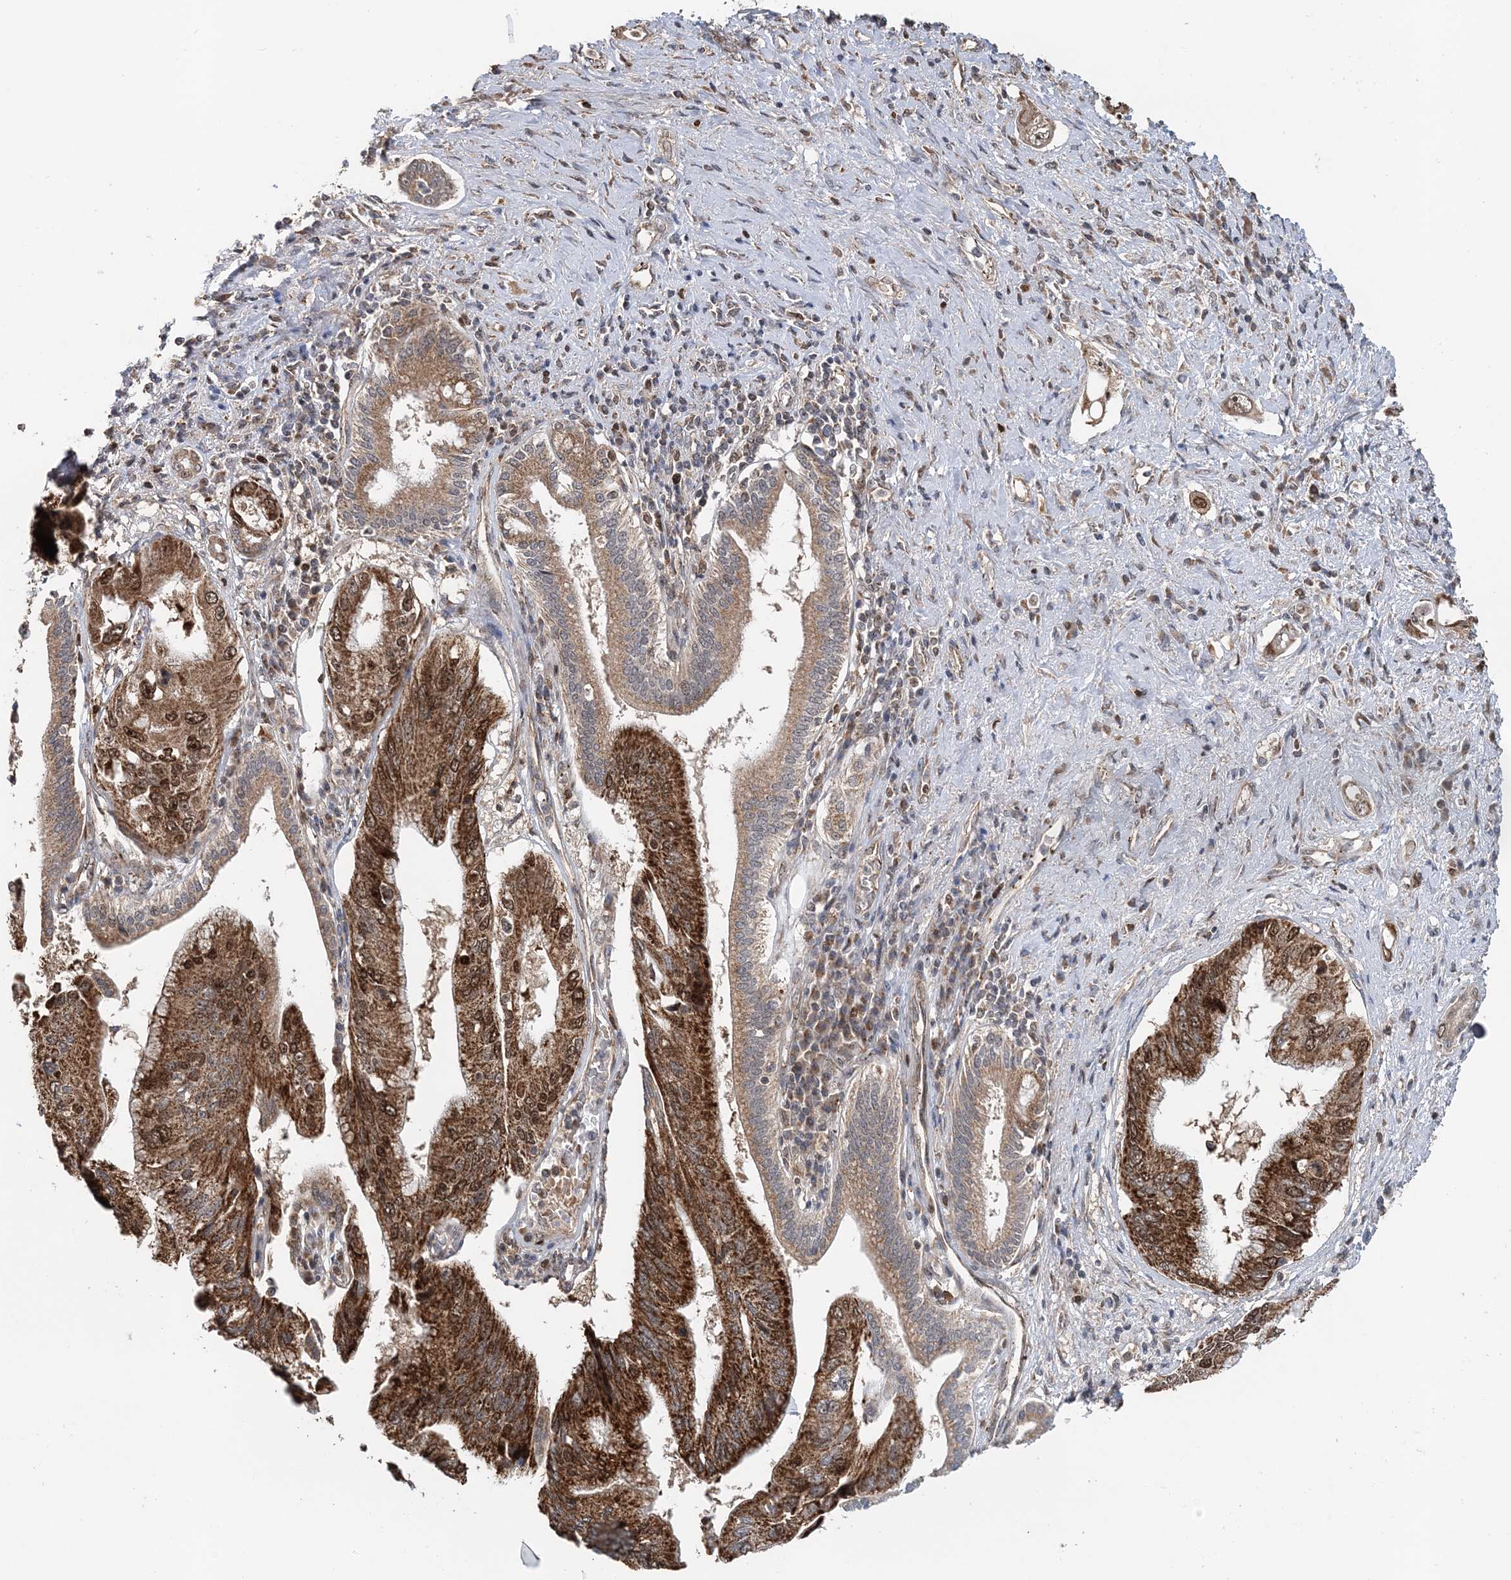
{"staining": {"intensity": "strong", "quantity": ">75%", "location": "cytoplasmic/membranous"}, "tissue": "pancreatic cancer", "cell_type": "Tumor cells", "image_type": "cancer", "snomed": [{"axis": "morphology", "description": "Inflammation, NOS"}, {"axis": "morphology", "description": "Adenocarcinoma, NOS"}, {"axis": "topography", "description": "Pancreas"}], "caption": "The immunohistochemical stain shows strong cytoplasmic/membranous staining in tumor cells of pancreatic cancer tissue.", "gene": "KIF4A", "patient": {"sex": "female", "age": 56}}